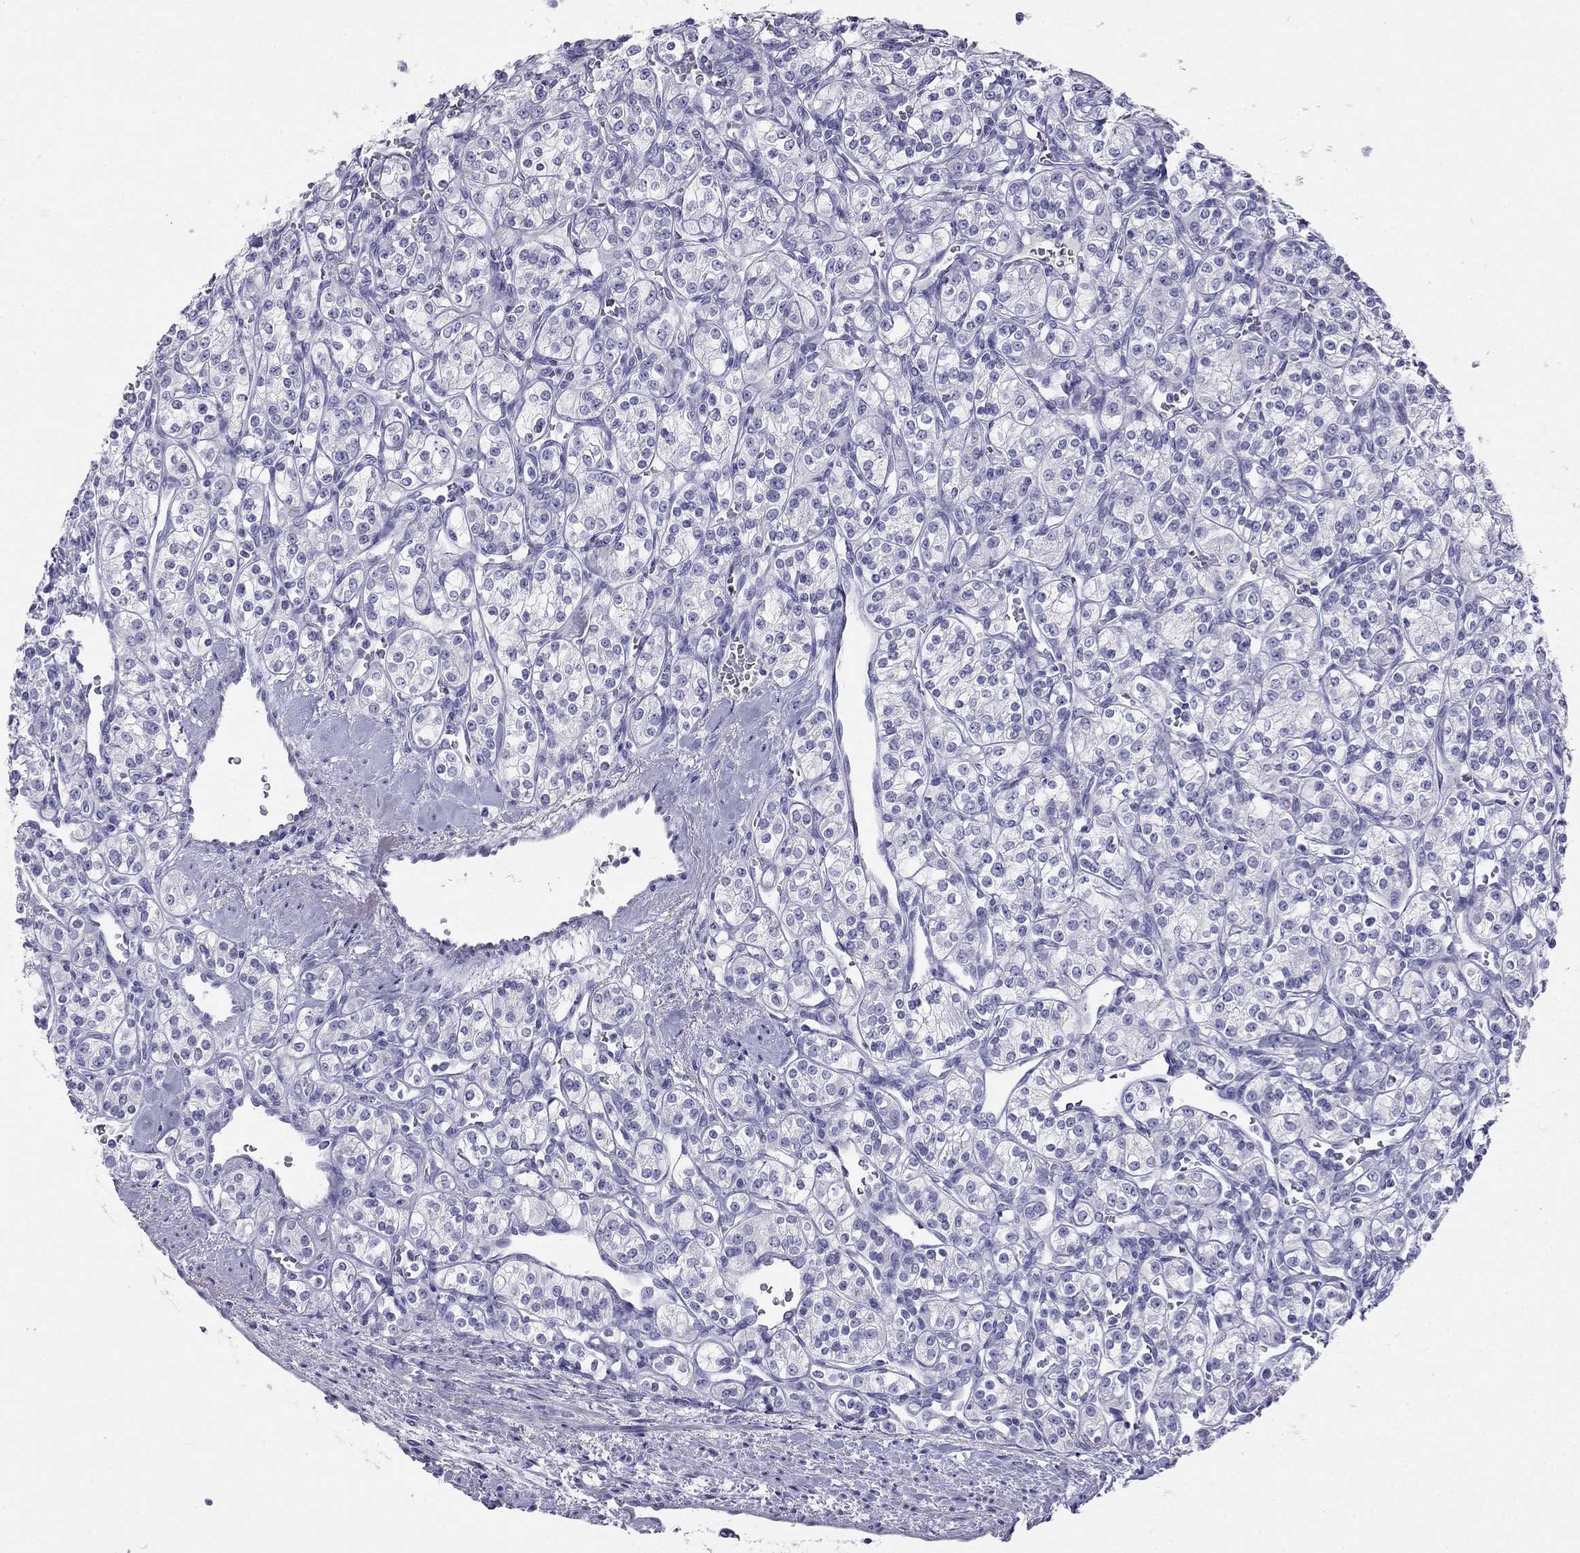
{"staining": {"intensity": "negative", "quantity": "none", "location": "none"}, "tissue": "renal cancer", "cell_type": "Tumor cells", "image_type": "cancer", "snomed": [{"axis": "morphology", "description": "Adenocarcinoma, NOS"}, {"axis": "topography", "description": "Kidney"}], "caption": "Immunohistochemistry histopathology image of human renal cancer stained for a protein (brown), which demonstrates no staining in tumor cells.", "gene": "KLRG1", "patient": {"sex": "male", "age": 77}}